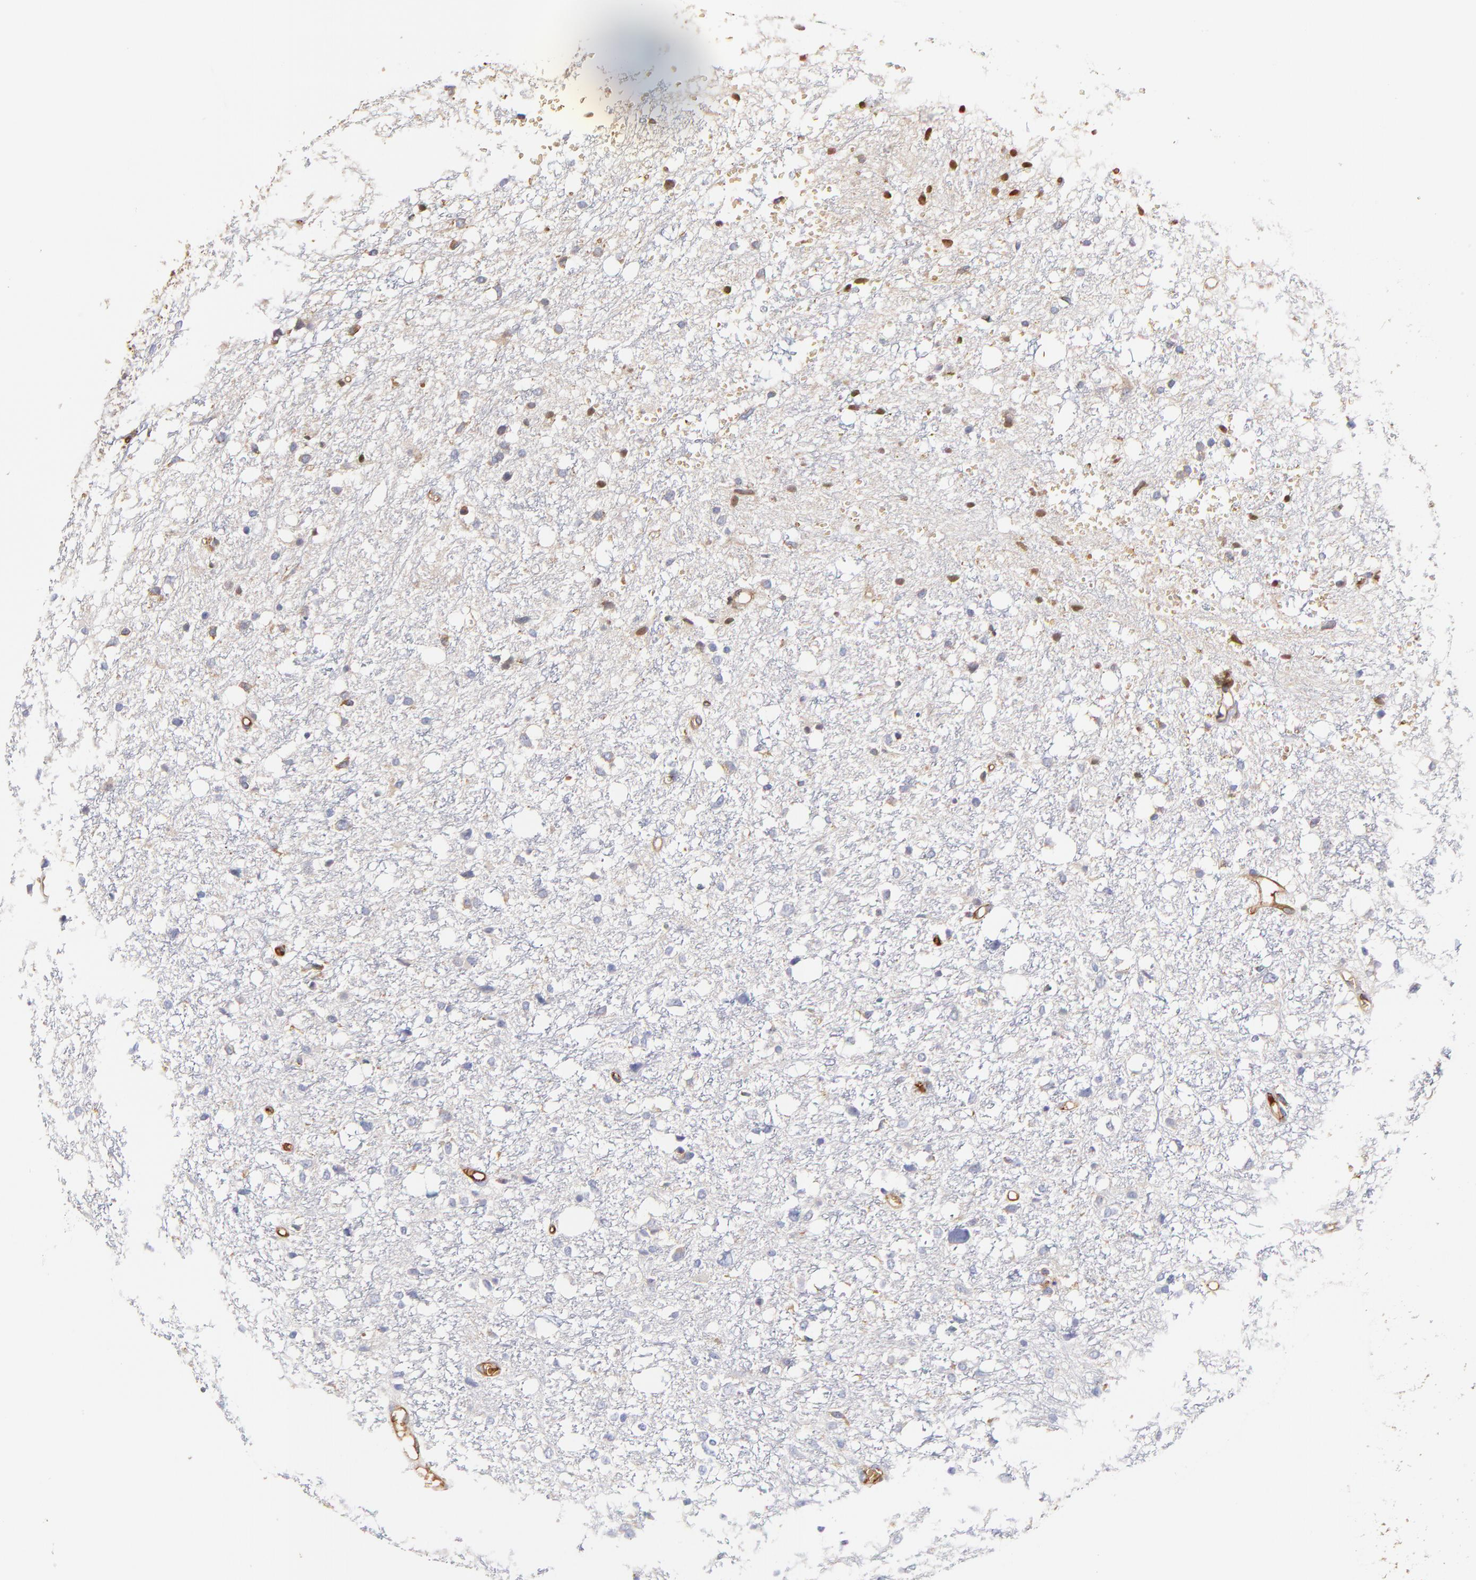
{"staining": {"intensity": "moderate", "quantity": "<25%", "location": "cytoplasmic/membranous"}, "tissue": "glioma", "cell_type": "Tumor cells", "image_type": "cancer", "snomed": [{"axis": "morphology", "description": "Glioma, malignant, High grade"}, {"axis": "topography", "description": "Brain"}], "caption": "Malignant glioma (high-grade) stained with a protein marker demonstrates moderate staining in tumor cells.", "gene": "CD2AP", "patient": {"sex": "female", "age": 59}}